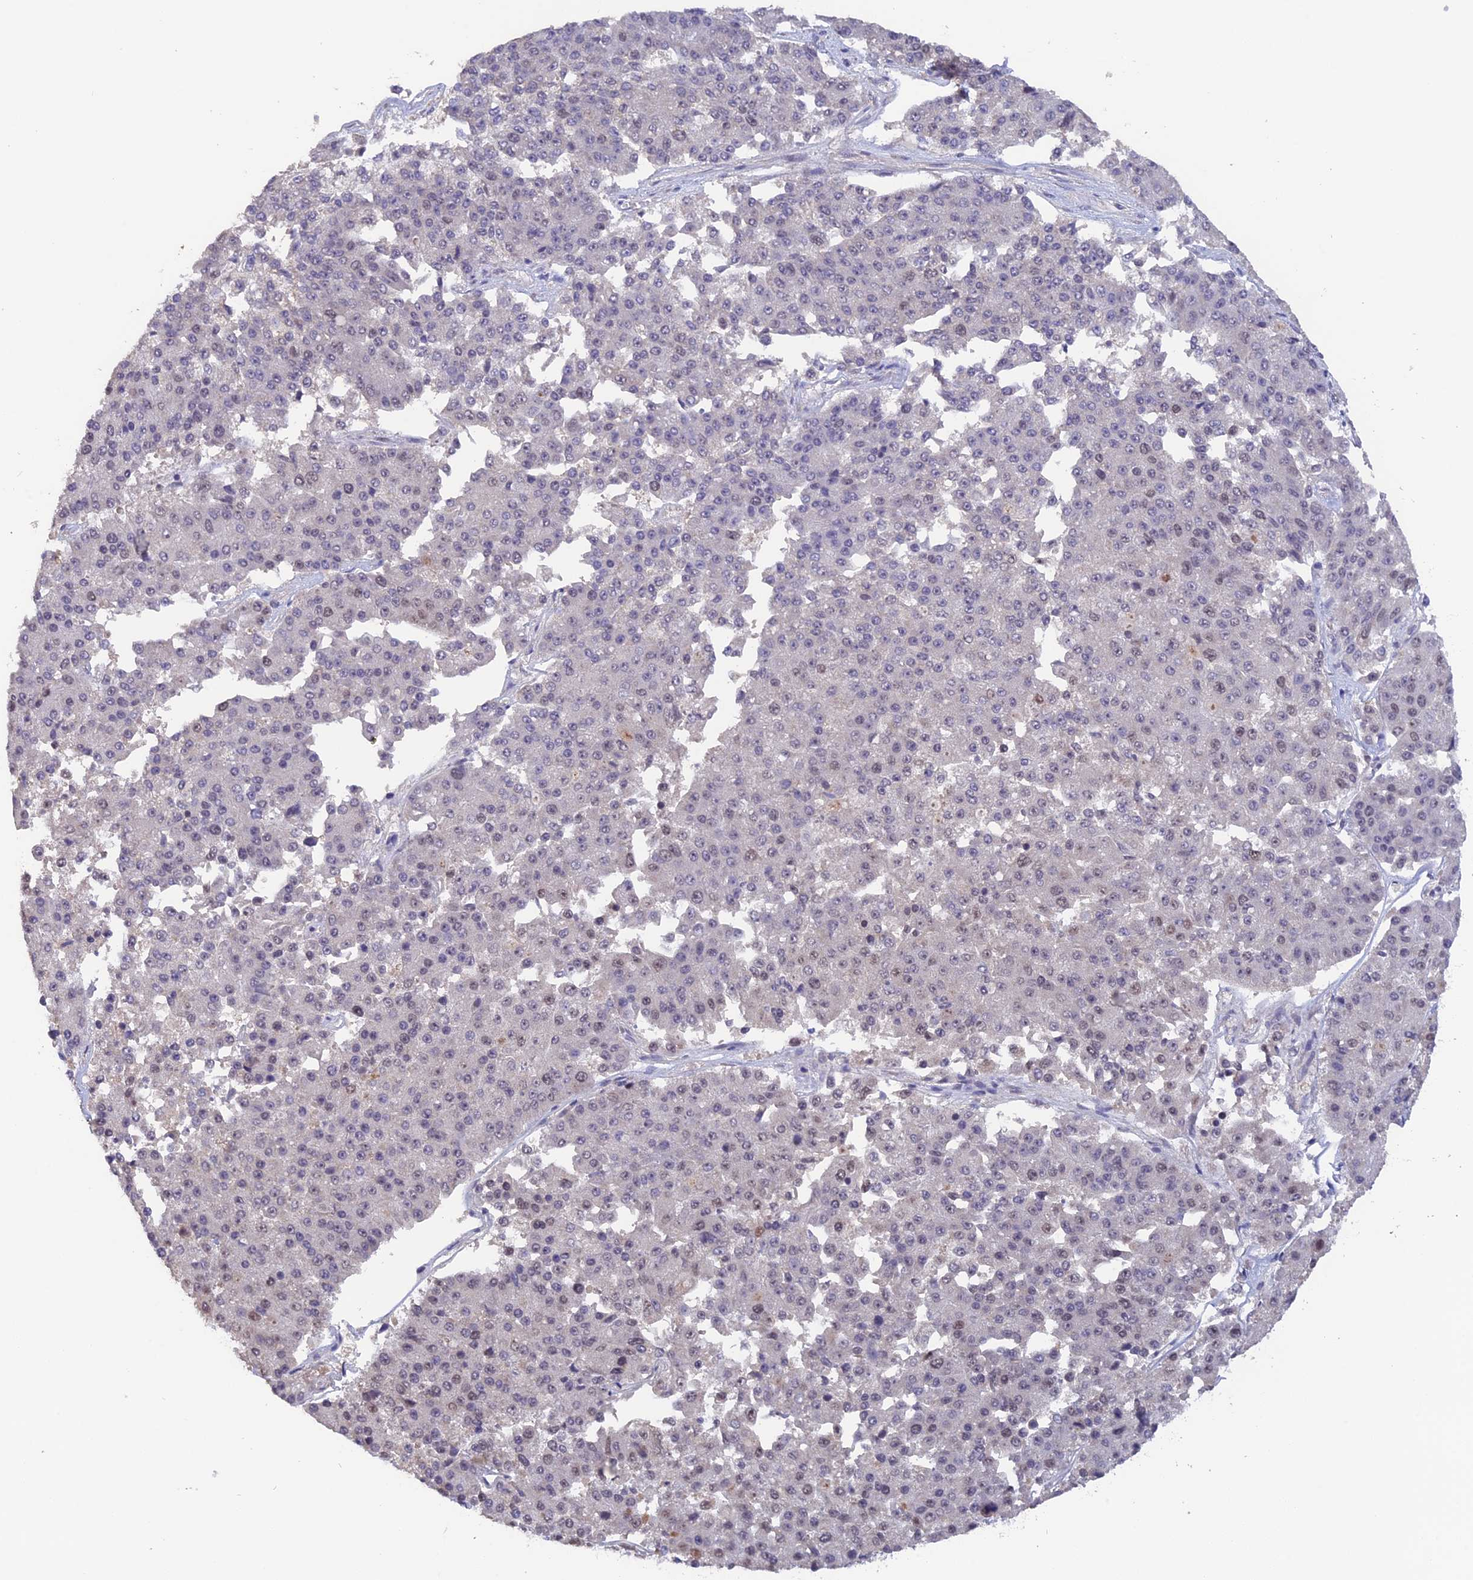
{"staining": {"intensity": "negative", "quantity": "none", "location": "none"}, "tissue": "pancreatic cancer", "cell_type": "Tumor cells", "image_type": "cancer", "snomed": [{"axis": "morphology", "description": "Adenocarcinoma, NOS"}, {"axis": "topography", "description": "Pancreas"}], "caption": "Immunohistochemistry (IHC) photomicrograph of neoplastic tissue: adenocarcinoma (pancreatic) stained with DAB shows no significant protein staining in tumor cells.", "gene": "RFC5", "patient": {"sex": "male", "age": 50}}